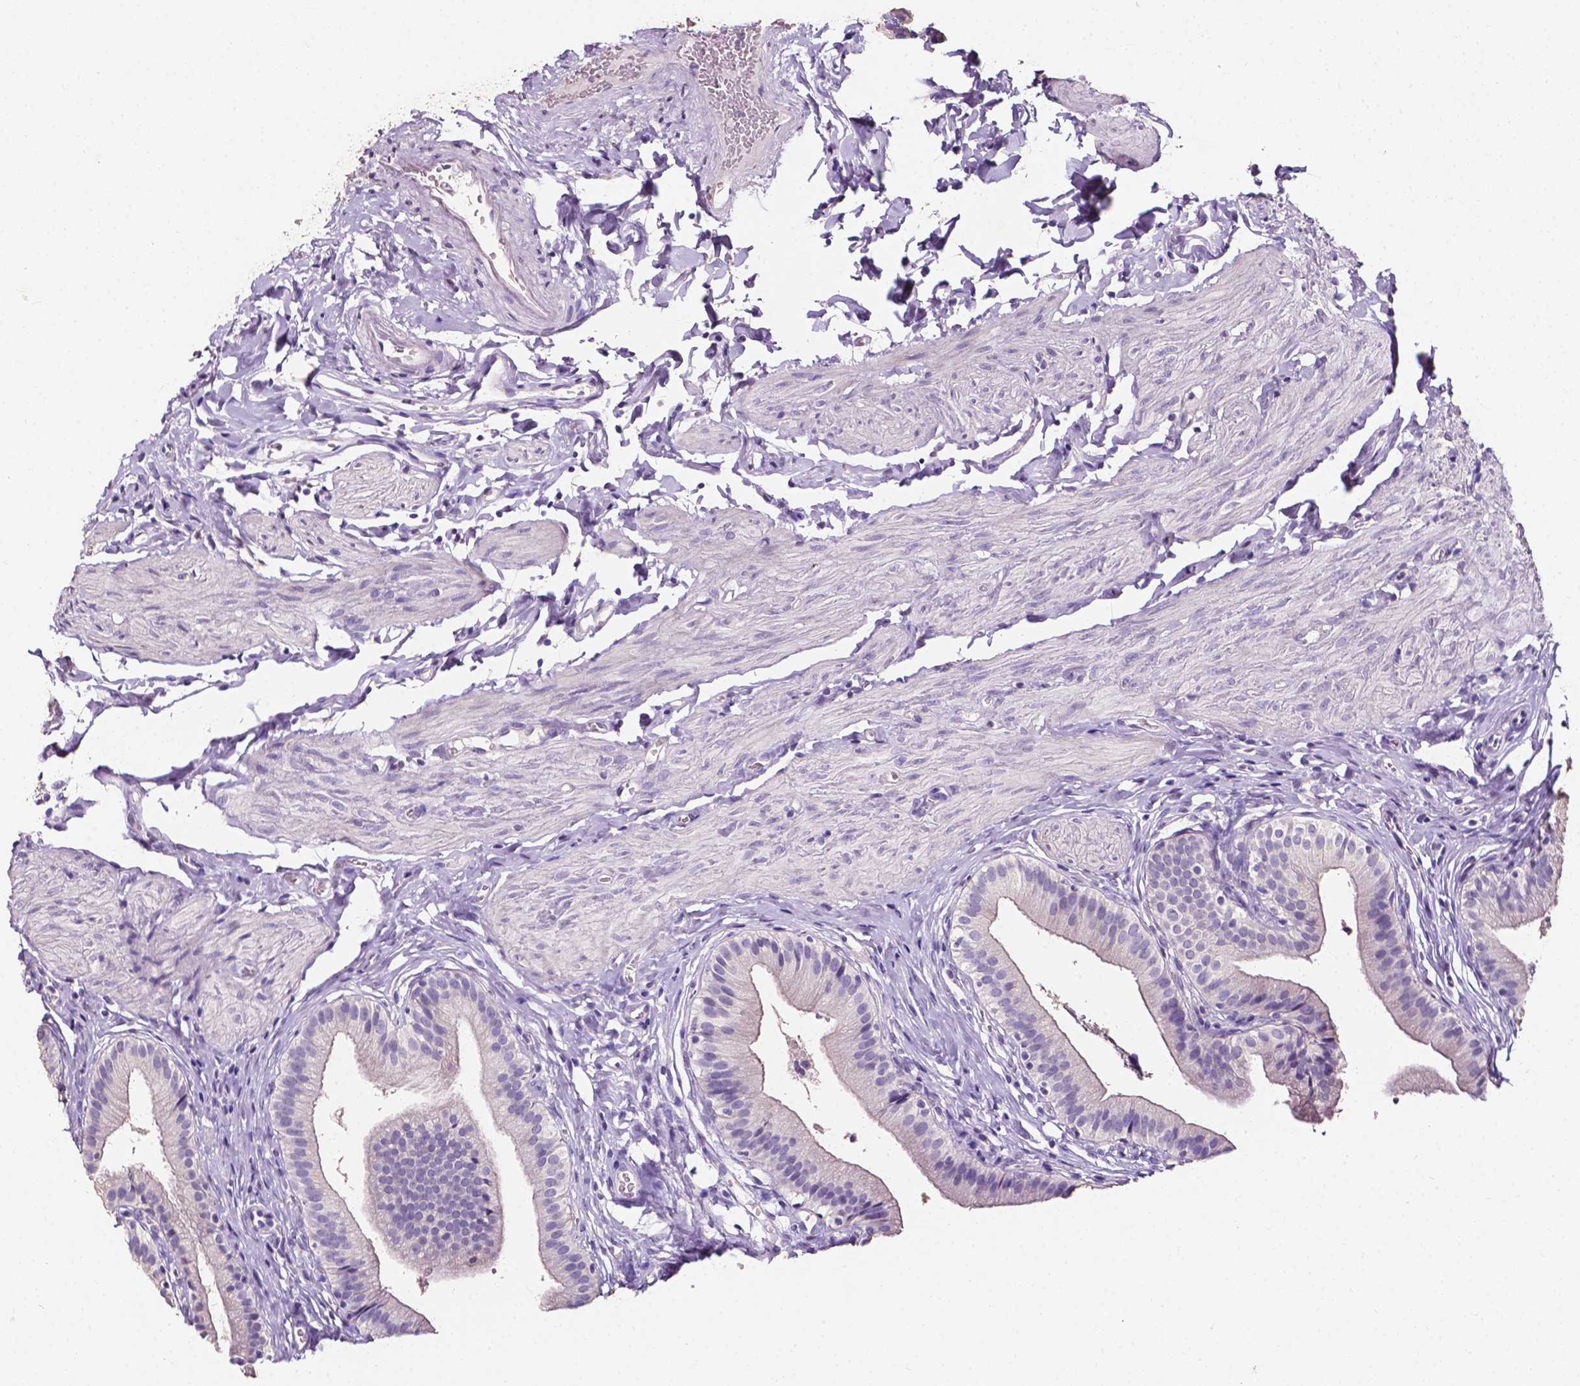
{"staining": {"intensity": "negative", "quantity": "none", "location": "none"}, "tissue": "gallbladder", "cell_type": "Glandular cells", "image_type": "normal", "snomed": [{"axis": "morphology", "description": "Normal tissue, NOS"}, {"axis": "topography", "description": "Gallbladder"}], "caption": "Immunohistochemistry image of unremarkable human gallbladder stained for a protein (brown), which reveals no positivity in glandular cells. (DAB (3,3'-diaminobenzidine) IHC, high magnification).", "gene": "PSAT1", "patient": {"sex": "female", "age": 47}}